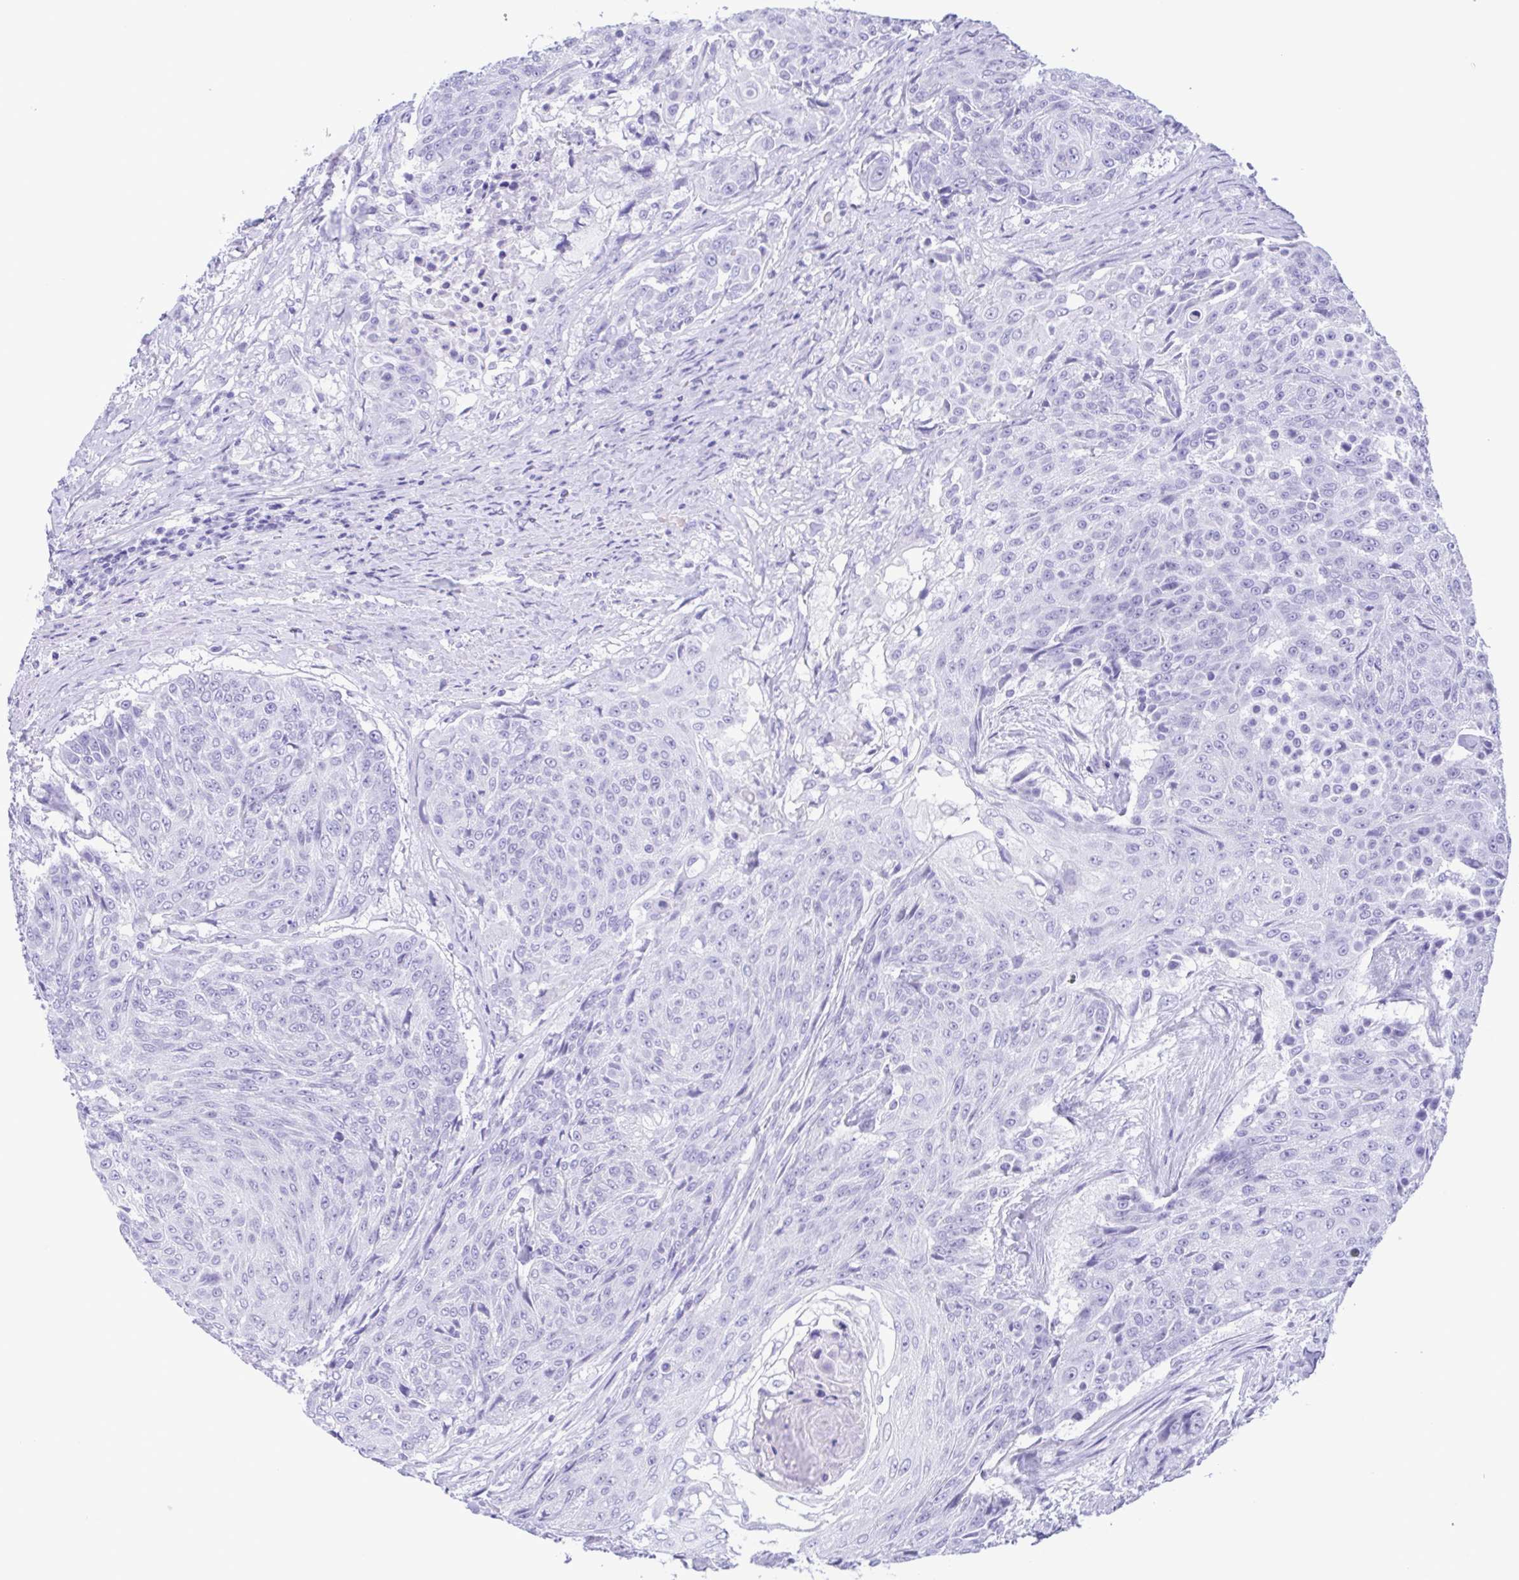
{"staining": {"intensity": "negative", "quantity": "none", "location": "none"}, "tissue": "urothelial cancer", "cell_type": "Tumor cells", "image_type": "cancer", "snomed": [{"axis": "morphology", "description": "Urothelial carcinoma, High grade"}, {"axis": "topography", "description": "Urinary bladder"}], "caption": "The histopathology image demonstrates no significant expression in tumor cells of high-grade urothelial carcinoma.", "gene": "TSPY2", "patient": {"sex": "female", "age": 63}}